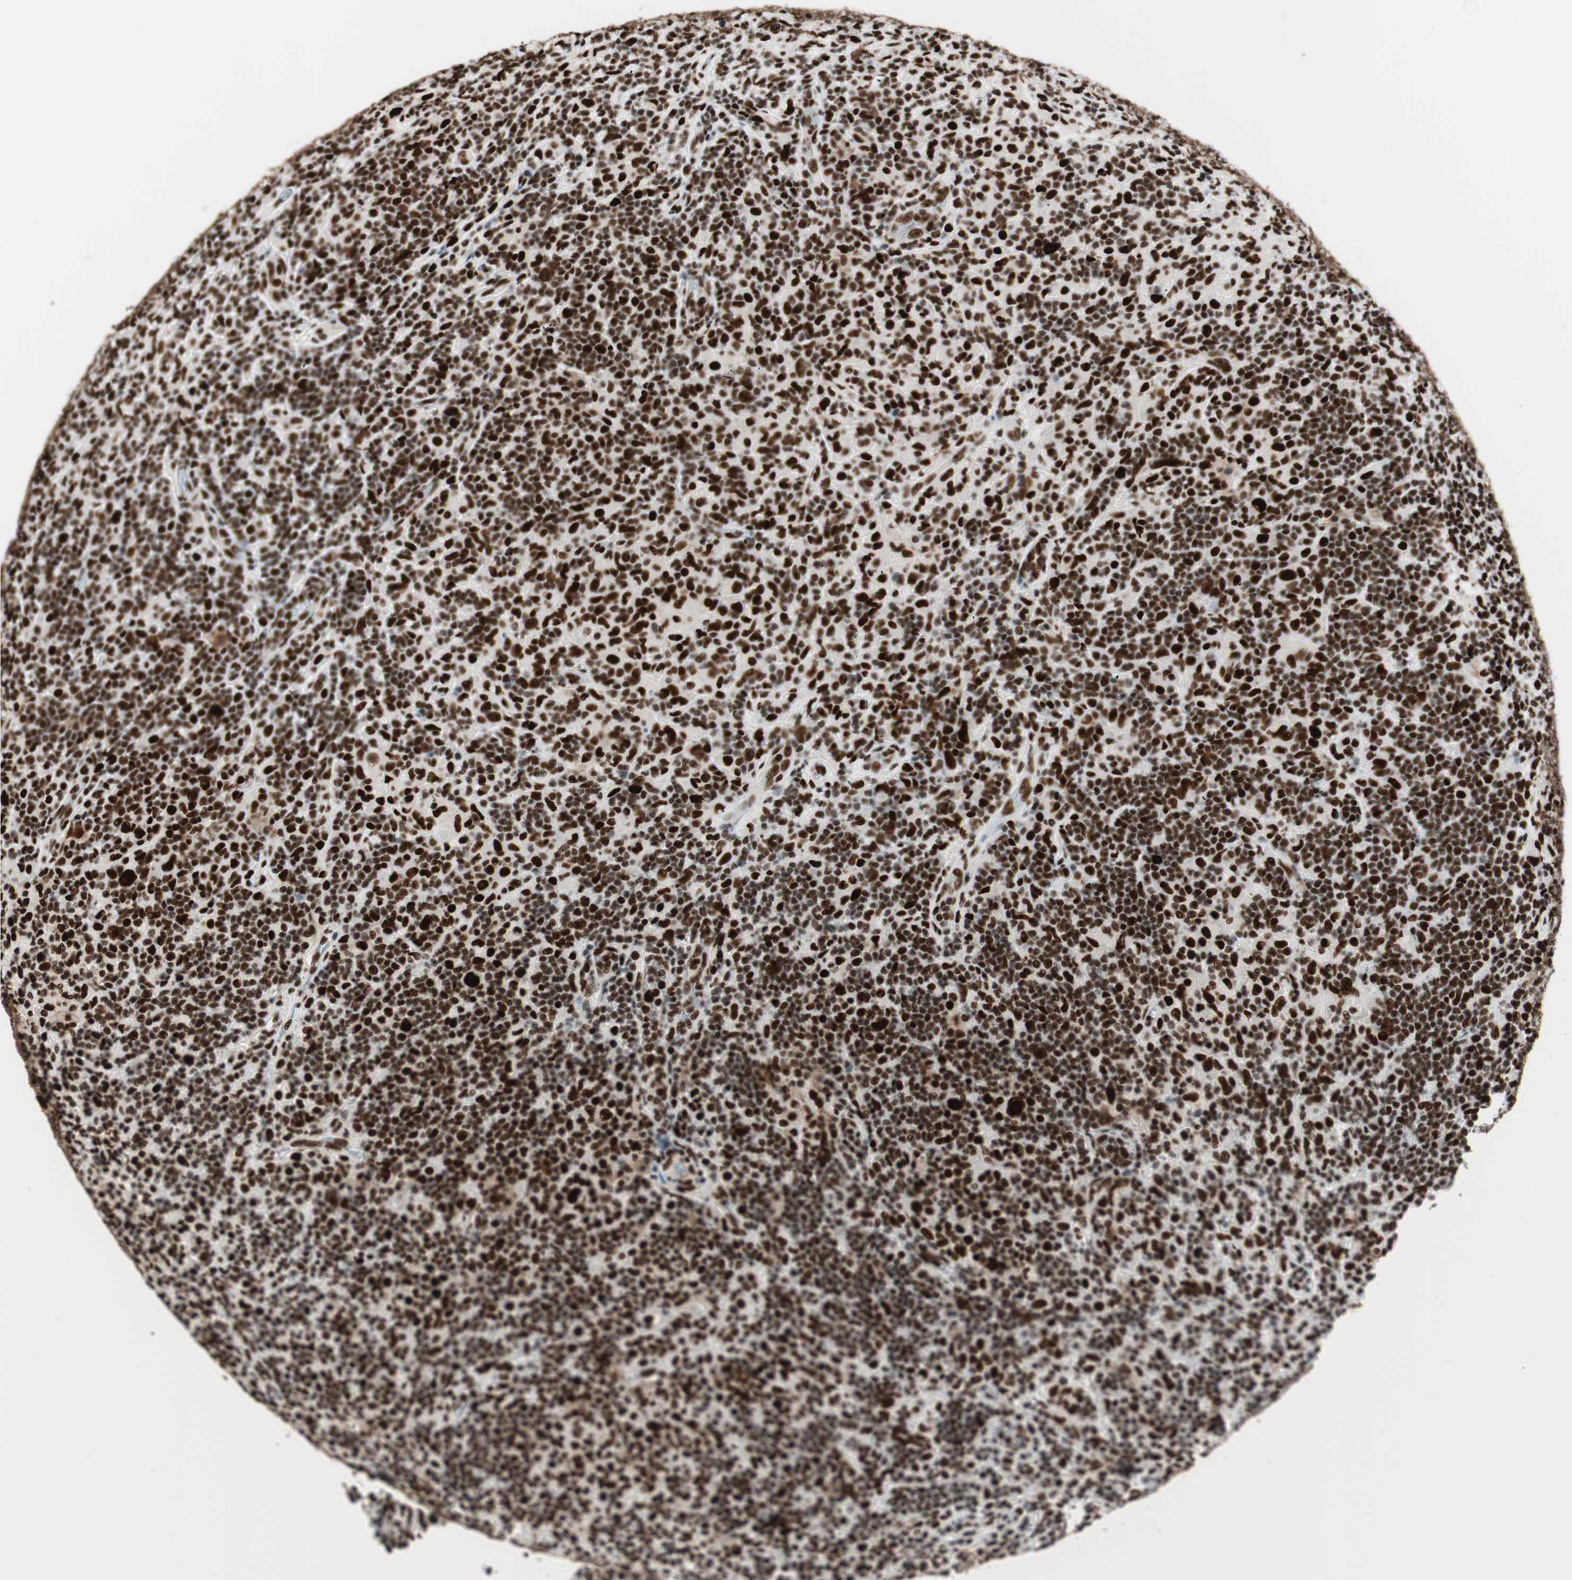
{"staining": {"intensity": "strong", "quantity": ">75%", "location": "nuclear"}, "tissue": "lymphoma", "cell_type": "Tumor cells", "image_type": "cancer", "snomed": [{"axis": "morphology", "description": "Hodgkin's disease, NOS"}, {"axis": "topography", "description": "Lymph node"}], "caption": "Protein staining demonstrates strong nuclear expression in approximately >75% of tumor cells in lymphoma.", "gene": "PSME3", "patient": {"sex": "male", "age": 70}}